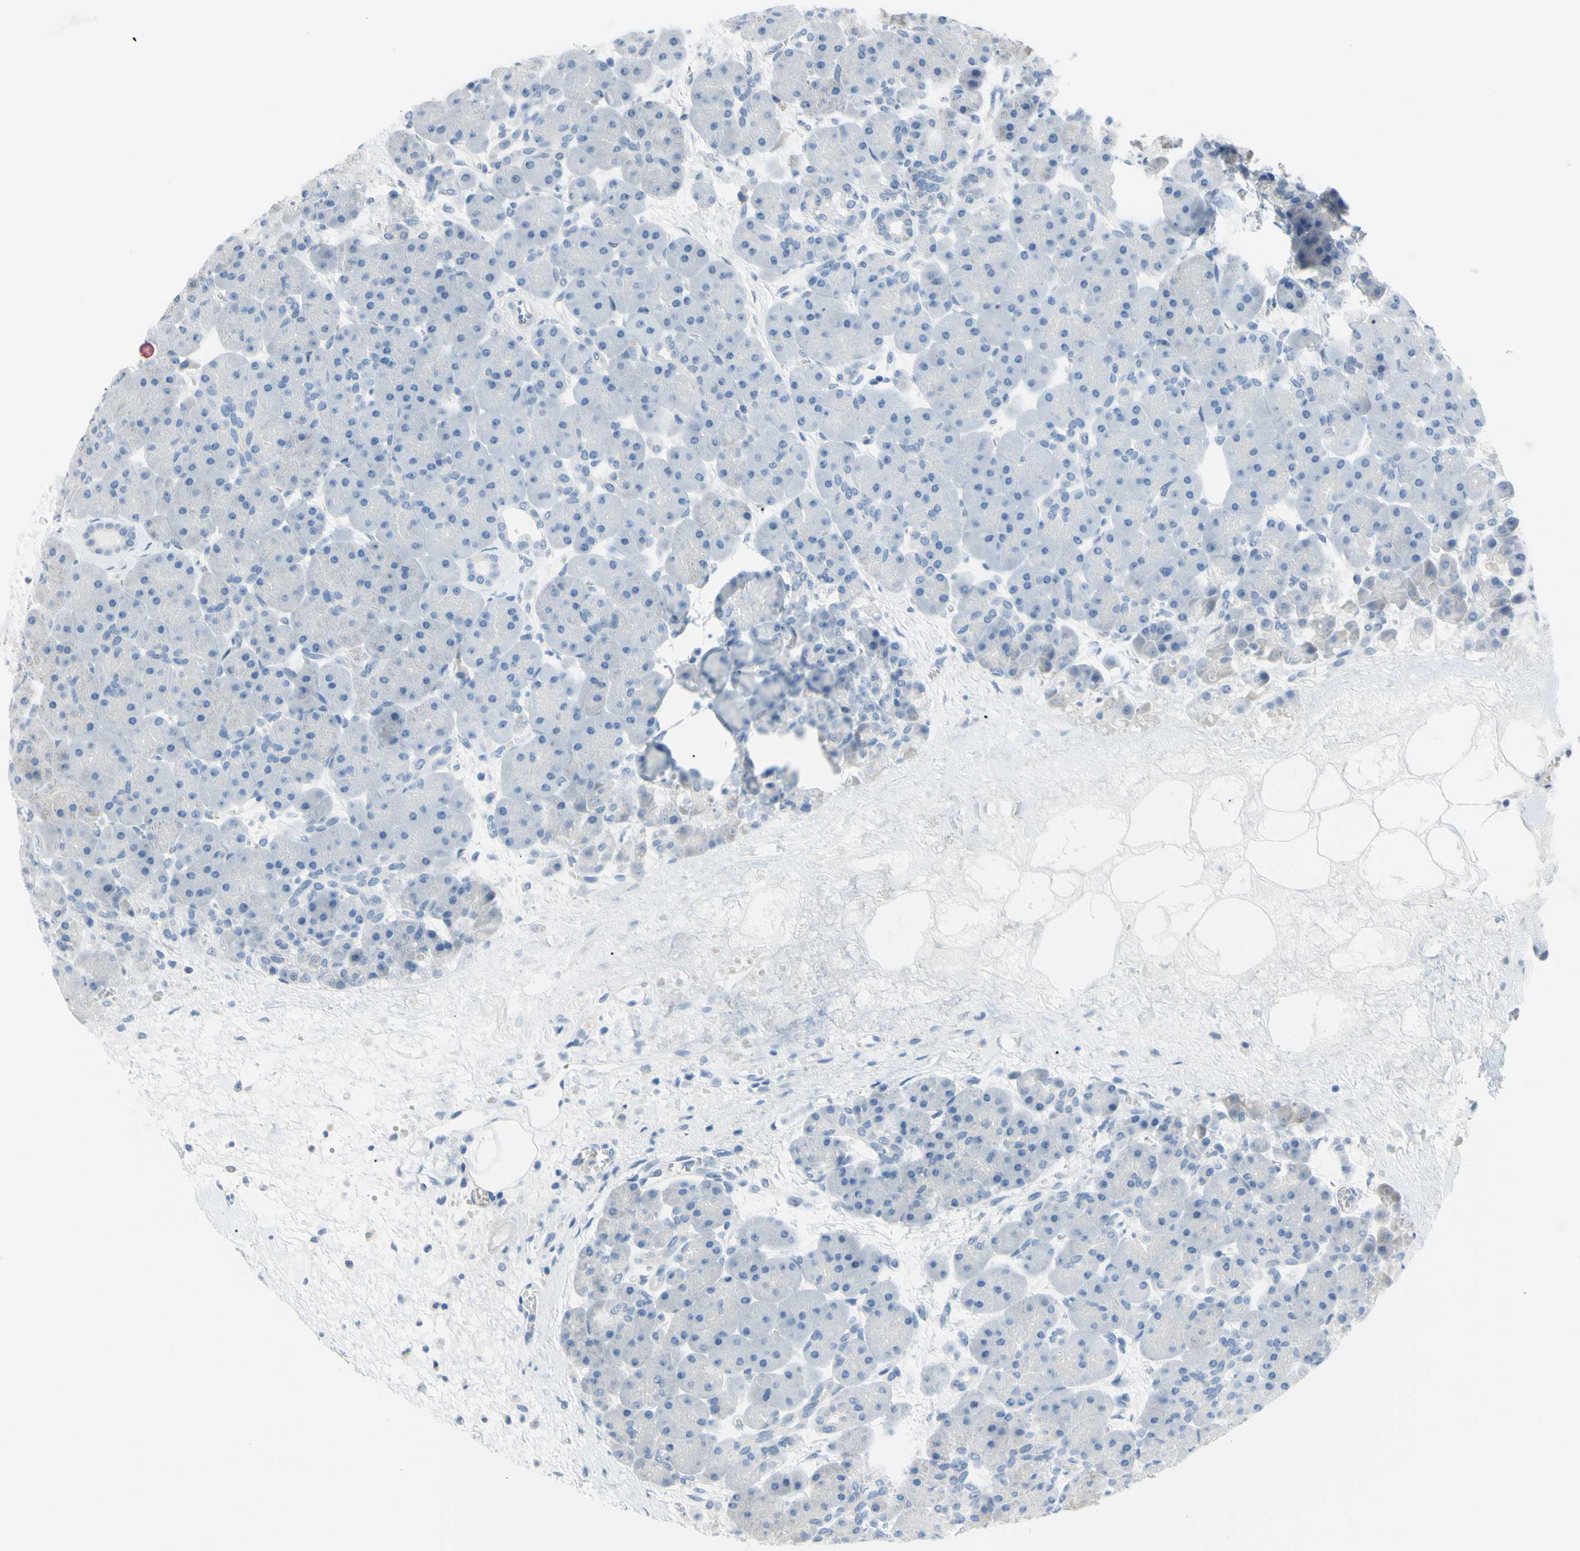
{"staining": {"intensity": "negative", "quantity": "none", "location": "none"}, "tissue": "pancreas", "cell_type": "Exocrine glandular cells", "image_type": "normal", "snomed": [{"axis": "morphology", "description": "Normal tissue, NOS"}, {"axis": "topography", "description": "Pancreas"}], "caption": "This is a image of immunohistochemistry staining of normal pancreas, which shows no expression in exocrine glandular cells.", "gene": "DCT", "patient": {"sex": "male", "age": 66}}